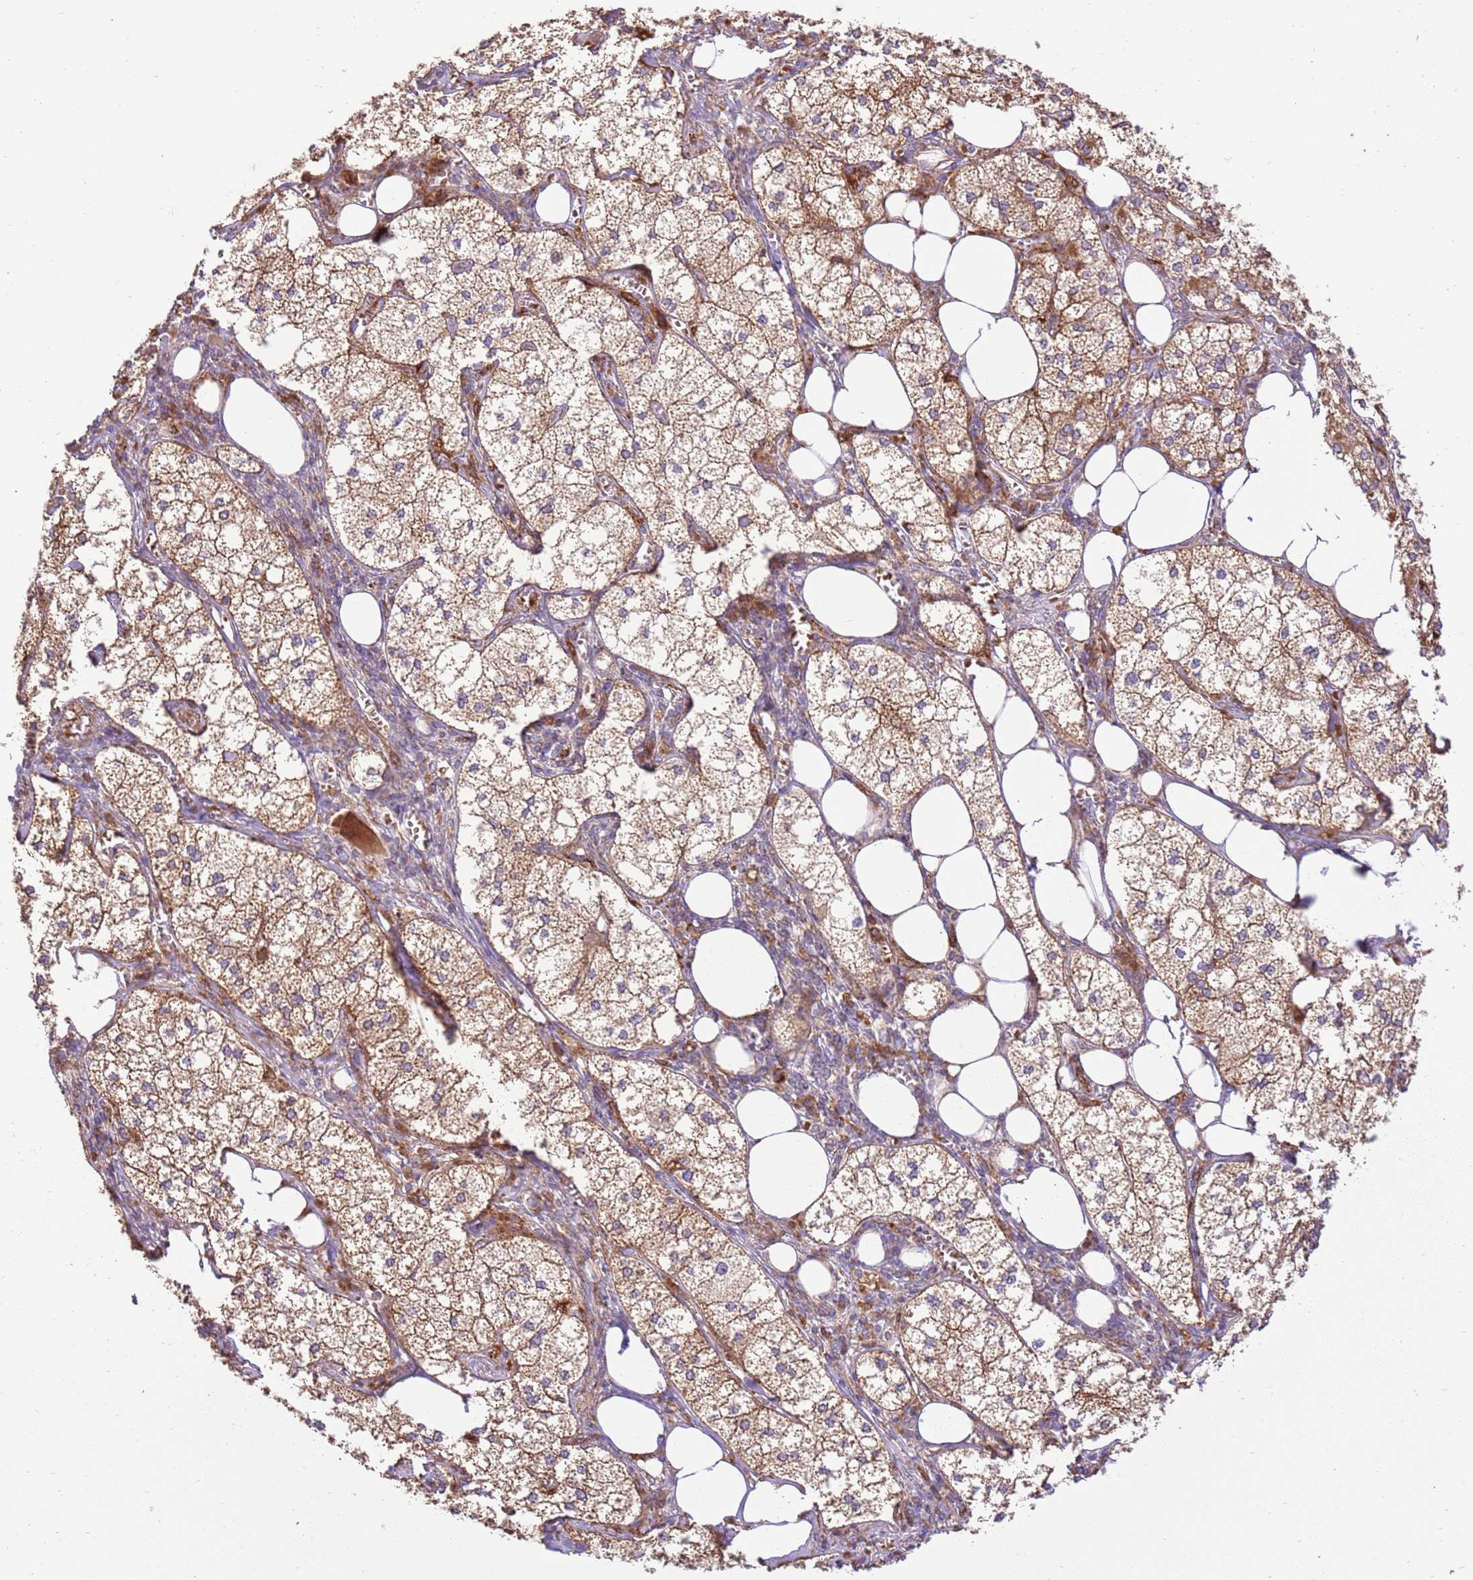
{"staining": {"intensity": "strong", "quantity": ">75%", "location": "cytoplasmic/membranous"}, "tissue": "adrenal gland", "cell_type": "Glandular cells", "image_type": "normal", "snomed": [{"axis": "morphology", "description": "Normal tissue, NOS"}, {"axis": "topography", "description": "Adrenal gland"}], "caption": "There is high levels of strong cytoplasmic/membranous staining in glandular cells of benign adrenal gland, as demonstrated by immunohistochemical staining (brown color).", "gene": "SPATA2L", "patient": {"sex": "female", "age": 61}}